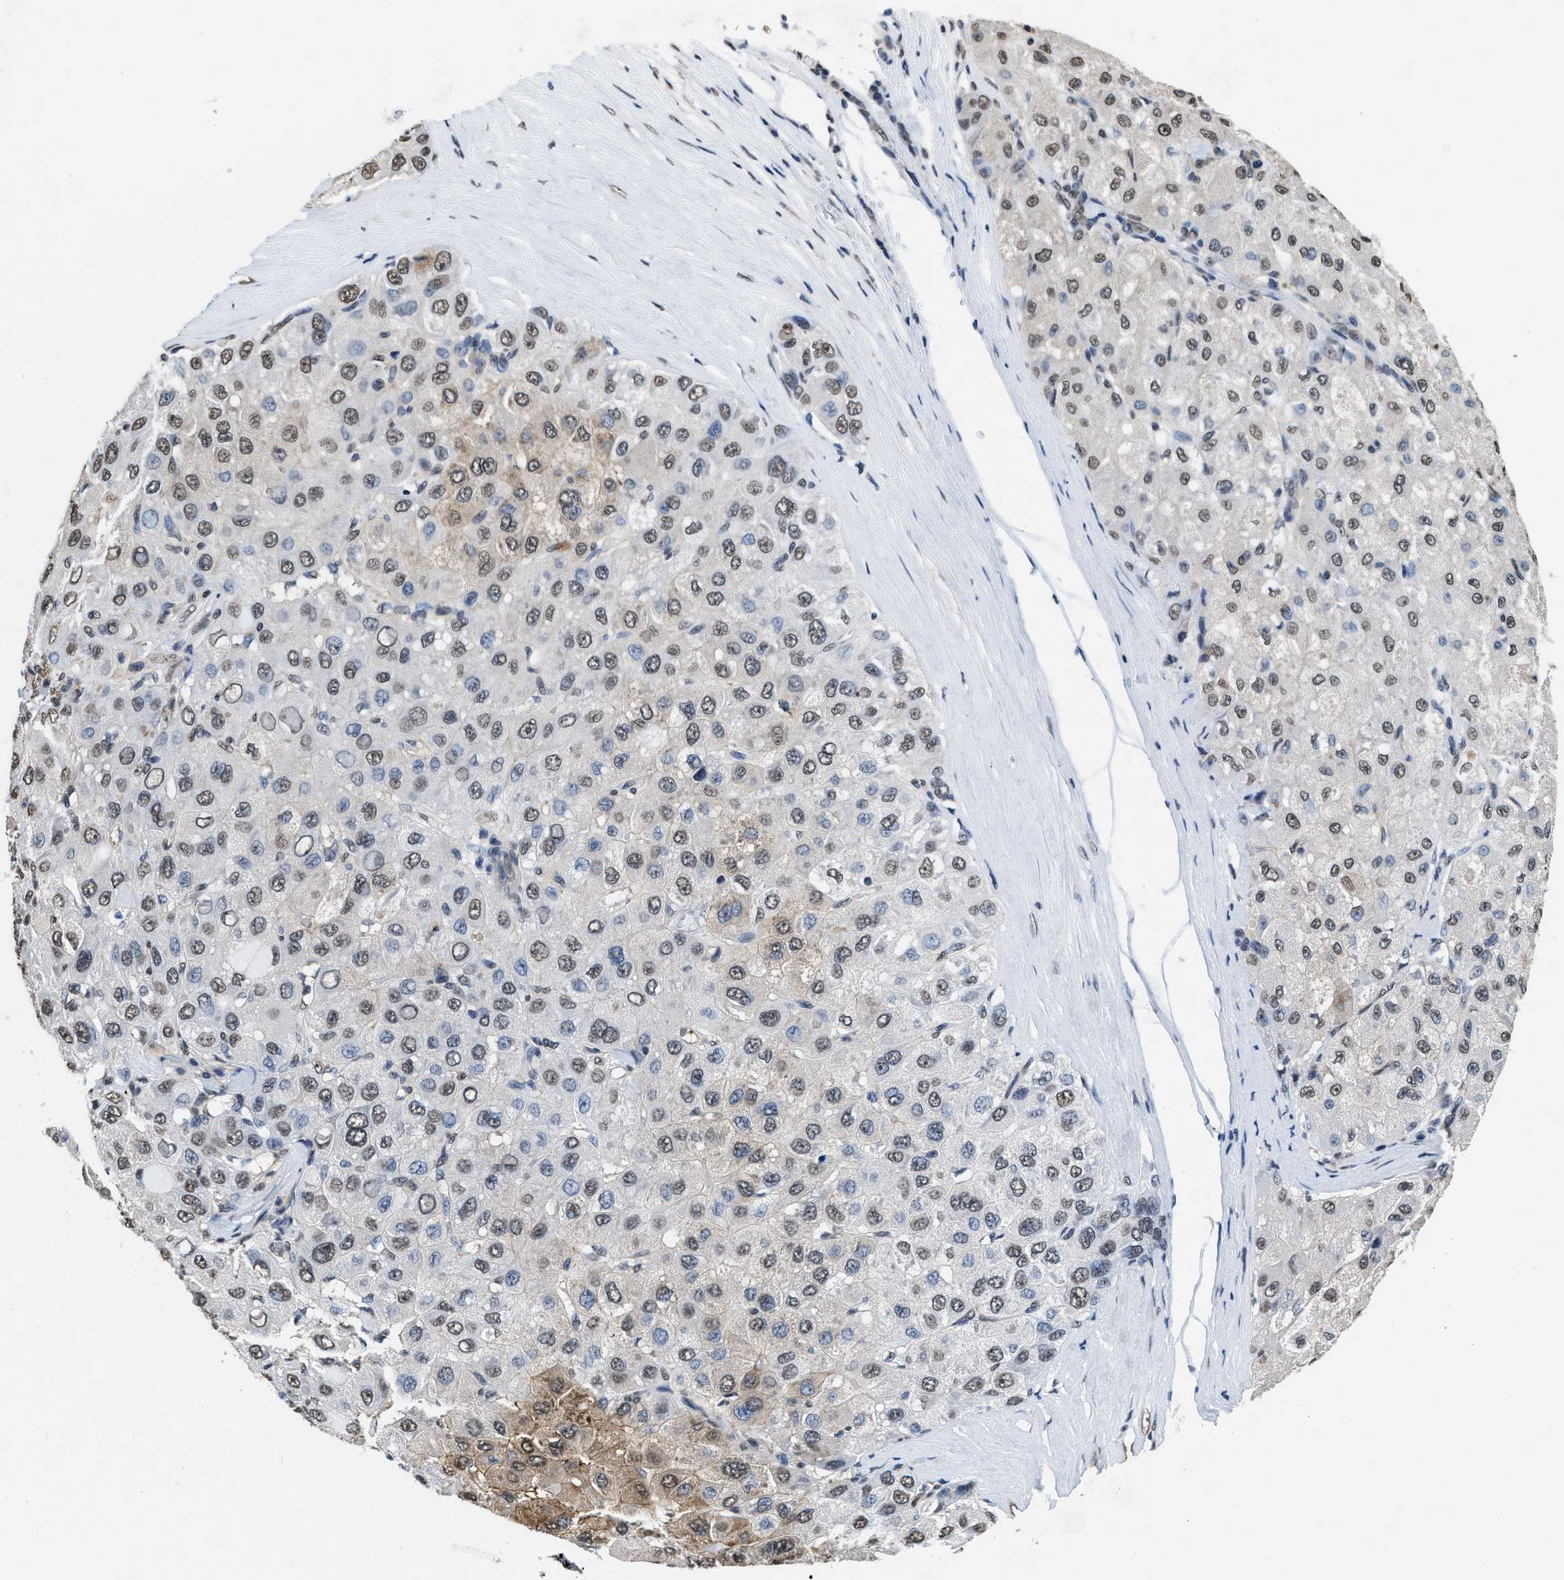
{"staining": {"intensity": "moderate", "quantity": "25%-75%", "location": "nuclear"}, "tissue": "liver cancer", "cell_type": "Tumor cells", "image_type": "cancer", "snomed": [{"axis": "morphology", "description": "Carcinoma, Hepatocellular, NOS"}, {"axis": "topography", "description": "Liver"}], "caption": "IHC histopathology image of human liver hepatocellular carcinoma stained for a protein (brown), which shows medium levels of moderate nuclear positivity in about 25%-75% of tumor cells.", "gene": "SUPT16H", "patient": {"sex": "male", "age": 80}}